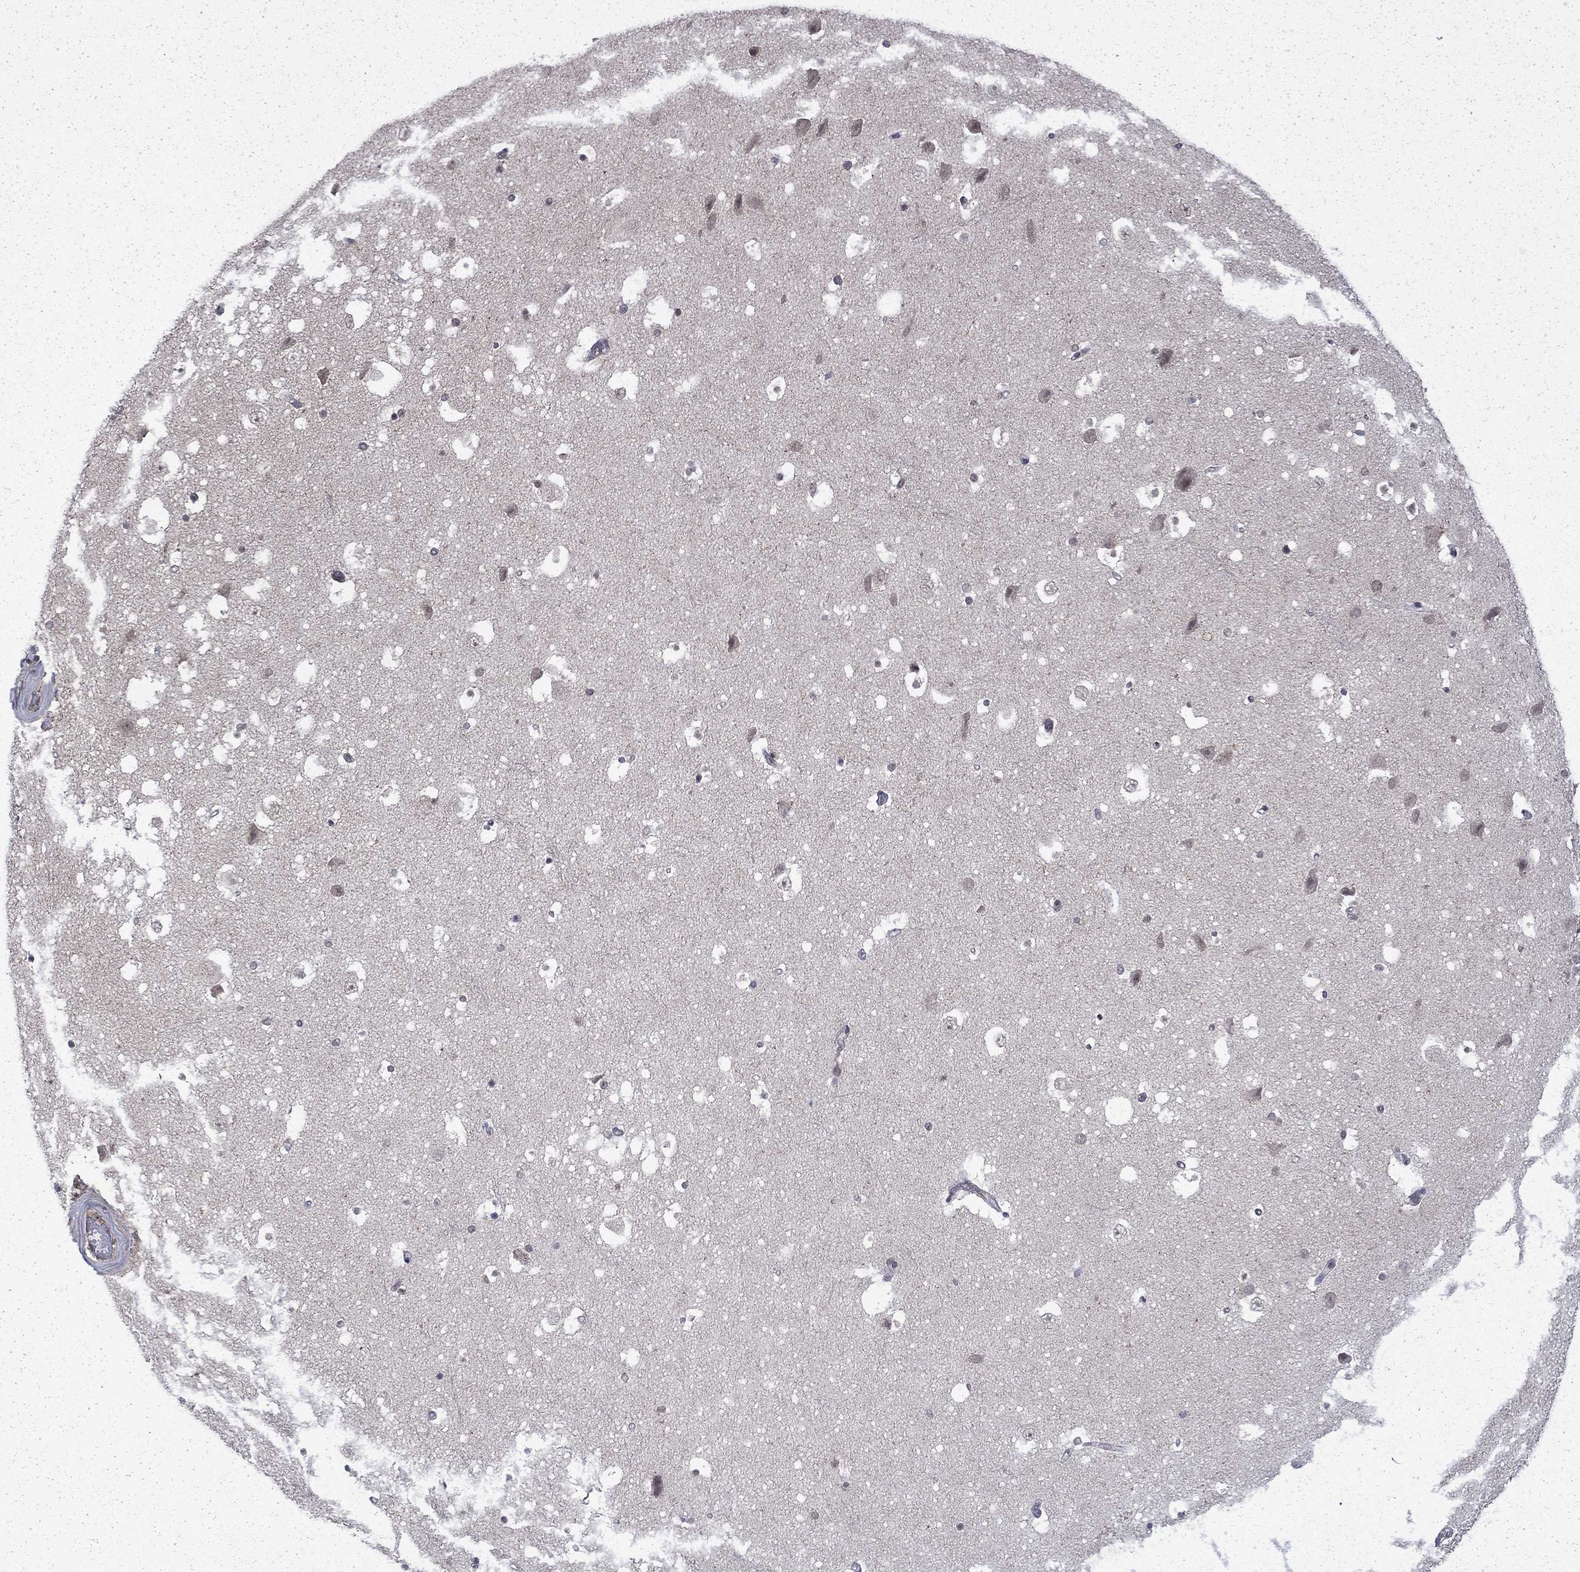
{"staining": {"intensity": "negative", "quantity": "none", "location": "none"}, "tissue": "hippocampus", "cell_type": "Glial cells", "image_type": "normal", "snomed": [{"axis": "morphology", "description": "Normal tissue, NOS"}, {"axis": "topography", "description": "Hippocampus"}], "caption": "DAB (3,3'-diaminobenzidine) immunohistochemical staining of normal hippocampus reveals no significant positivity in glial cells.", "gene": "CHAT", "patient": {"sex": "male", "age": 51}}